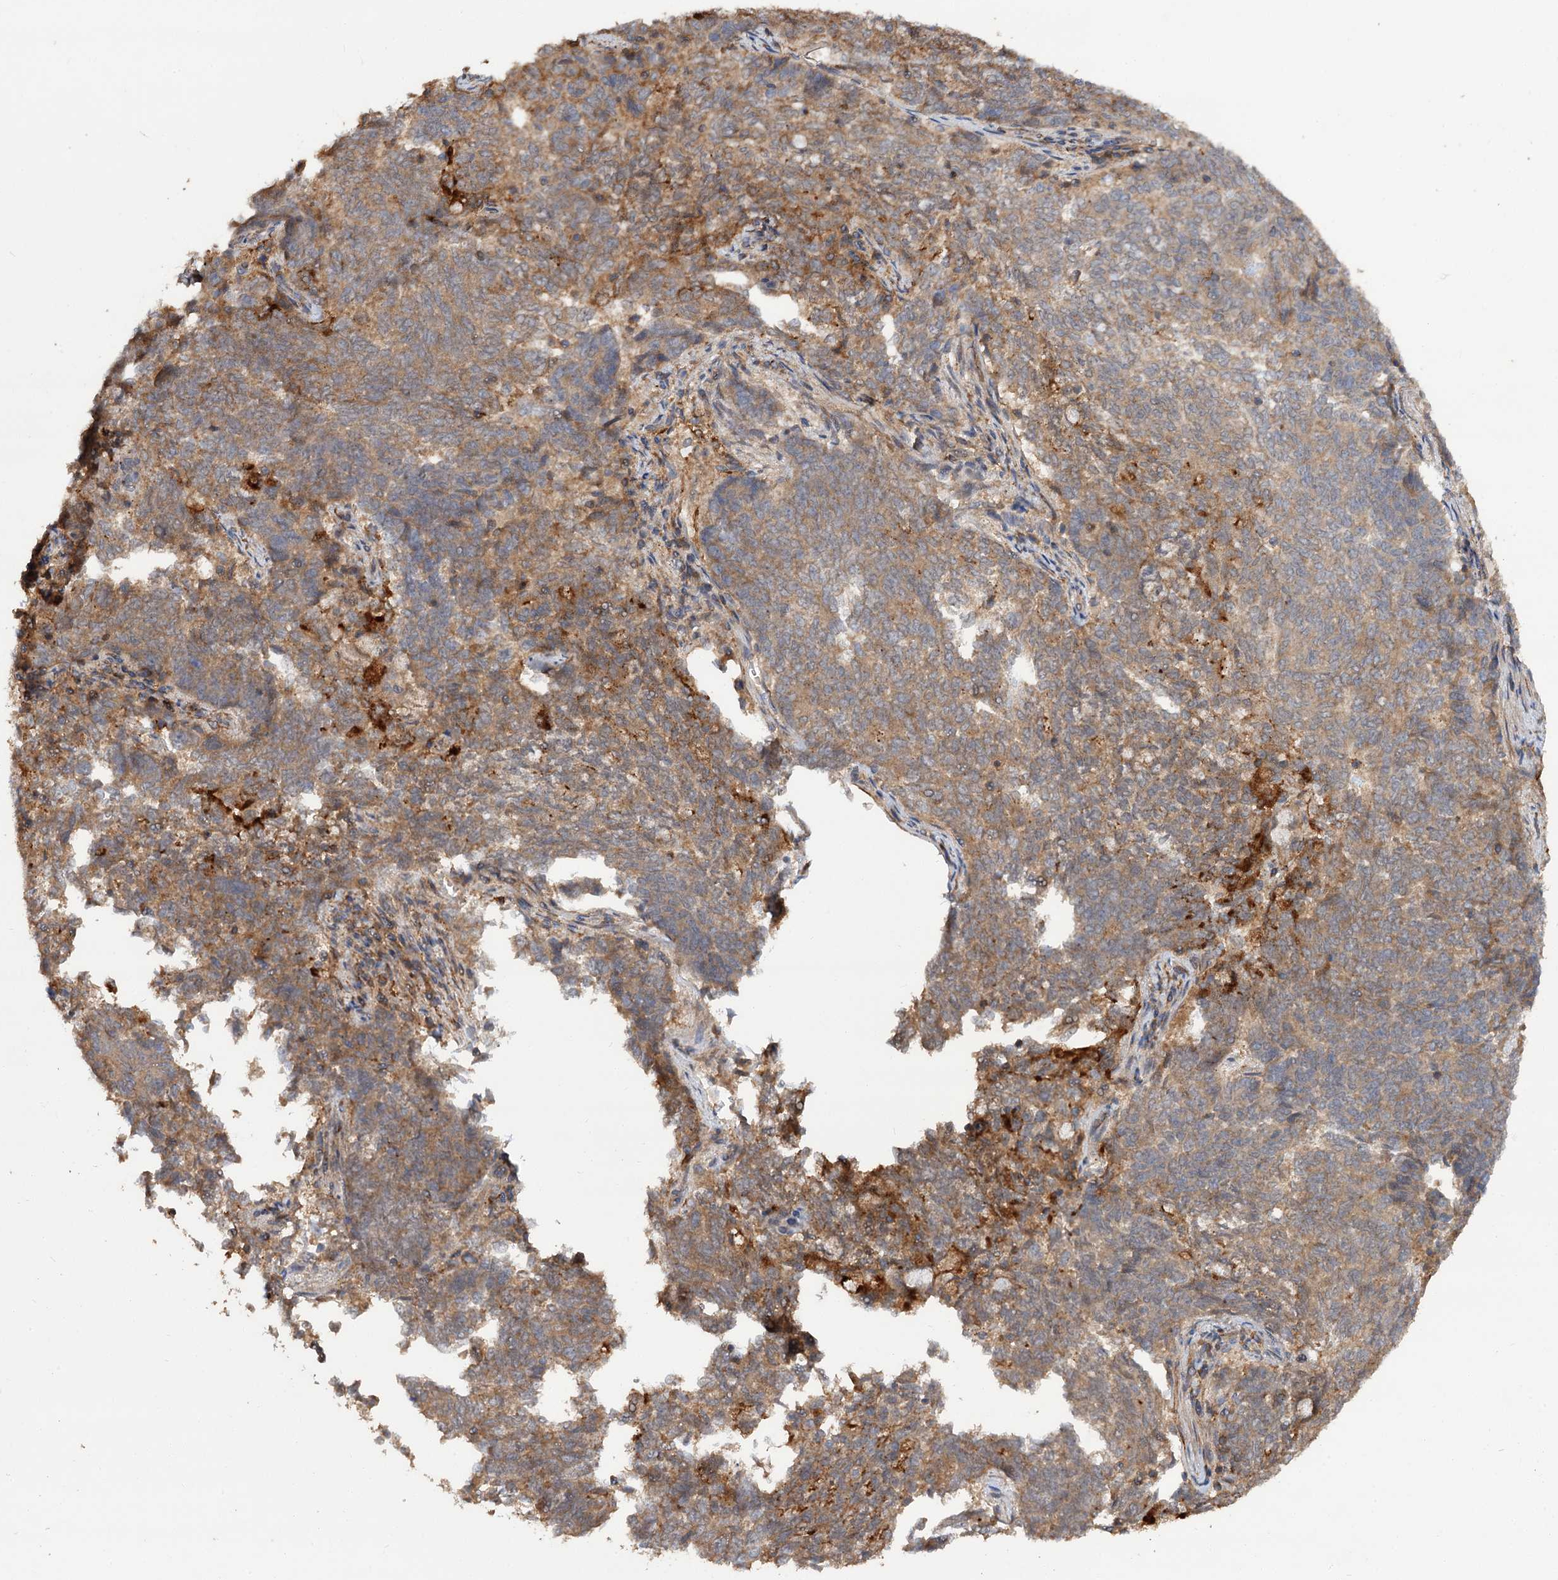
{"staining": {"intensity": "moderate", "quantity": ">75%", "location": "cytoplasmic/membranous"}, "tissue": "endometrial cancer", "cell_type": "Tumor cells", "image_type": "cancer", "snomed": [{"axis": "morphology", "description": "Adenocarcinoma, NOS"}, {"axis": "topography", "description": "Endometrium"}], "caption": "A histopathology image showing moderate cytoplasmic/membranous expression in about >75% of tumor cells in endometrial cancer, as visualized by brown immunohistochemical staining.", "gene": "FBXW8", "patient": {"sex": "female", "age": 80}}